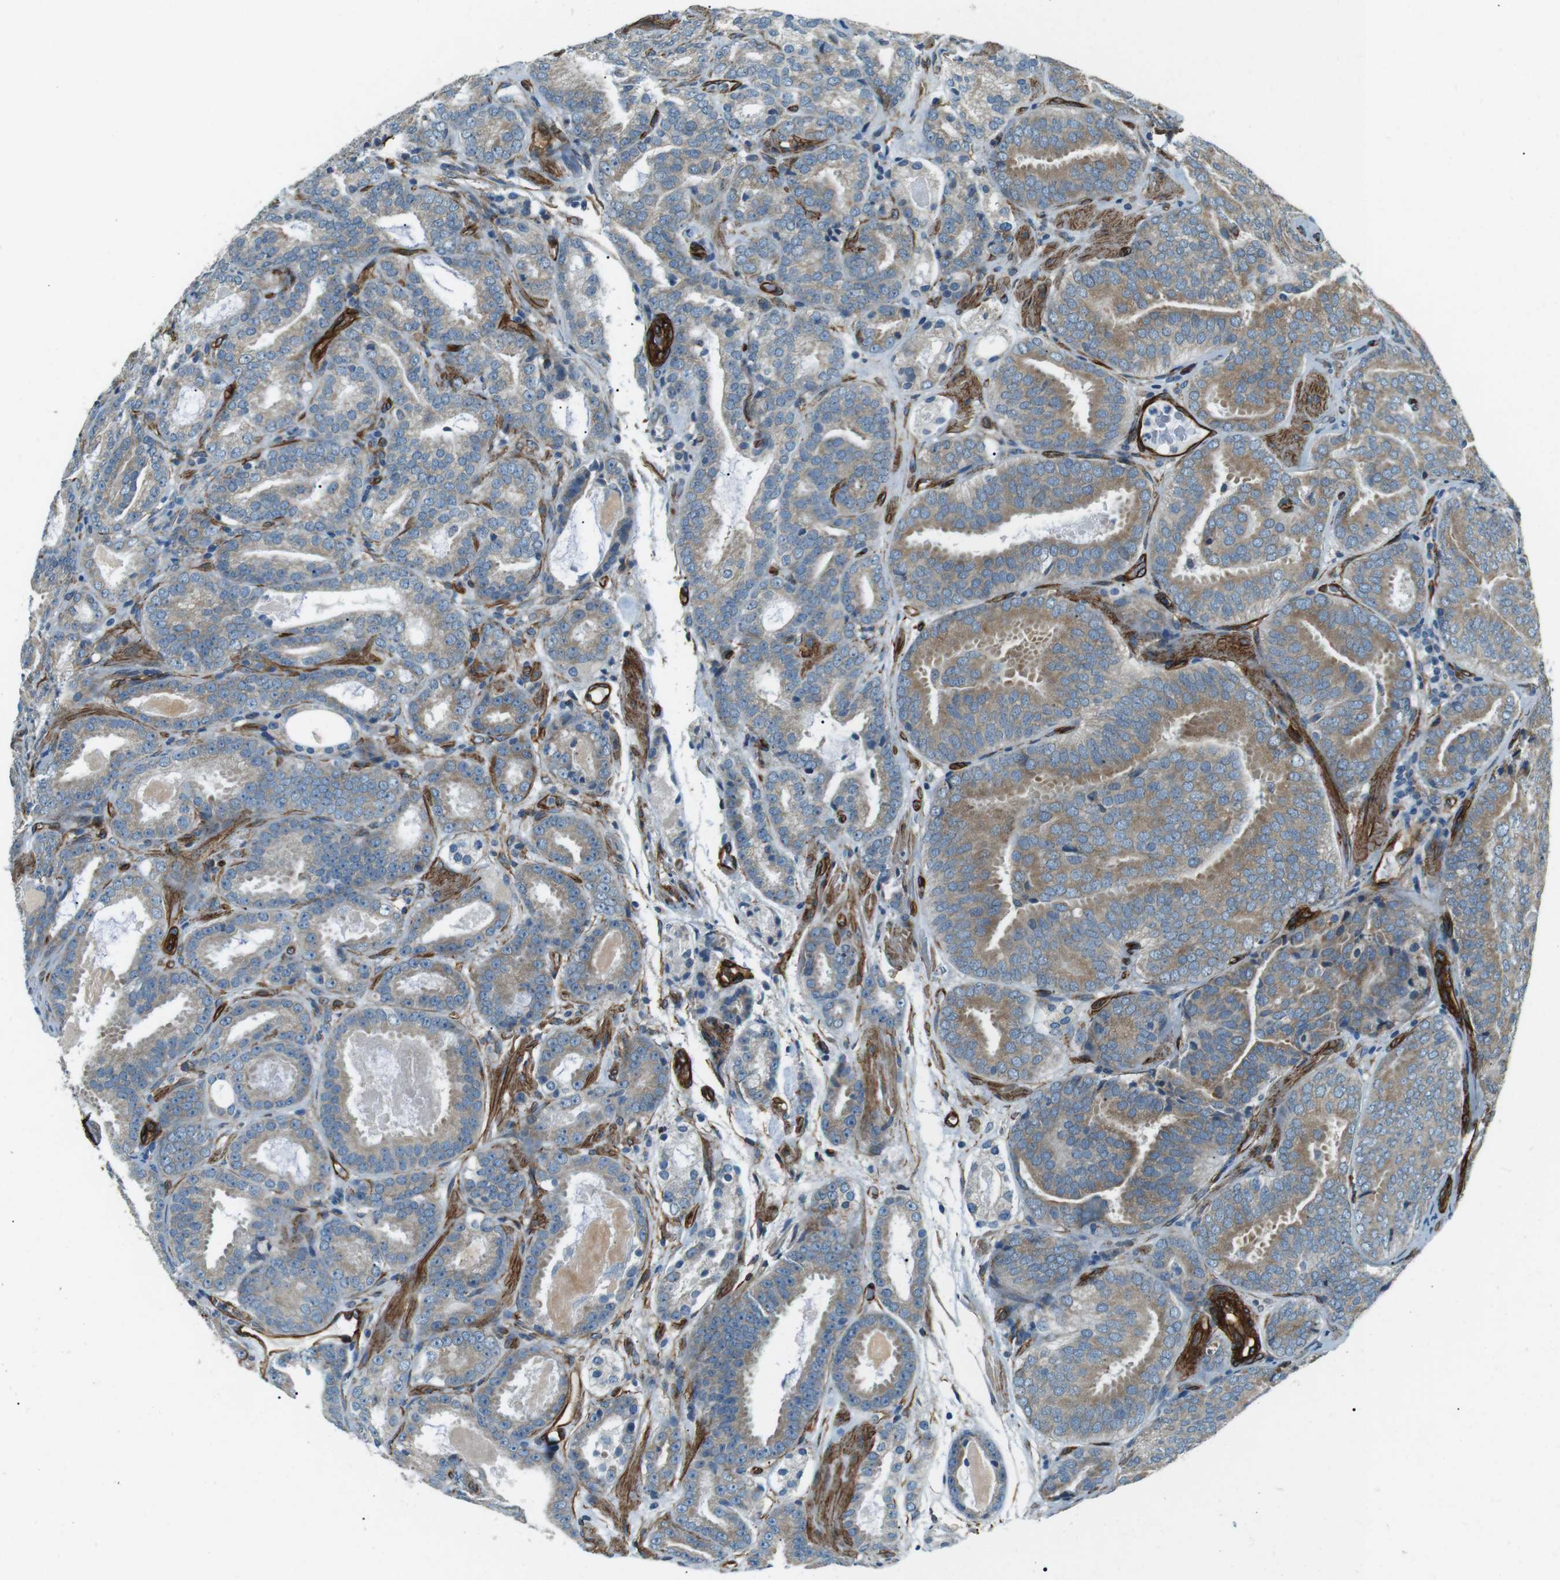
{"staining": {"intensity": "moderate", "quantity": "25%-75%", "location": "cytoplasmic/membranous"}, "tissue": "prostate cancer", "cell_type": "Tumor cells", "image_type": "cancer", "snomed": [{"axis": "morphology", "description": "Adenocarcinoma, Low grade"}, {"axis": "topography", "description": "Prostate"}], "caption": "Brown immunohistochemical staining in human prostate low-grade adenocarcinoma shows moderate cytoplasmic/membranous expression in about 25%-75% of tumor cells.", "gene": "ODR4", "patient": {"sex": "male", "age": 69}}